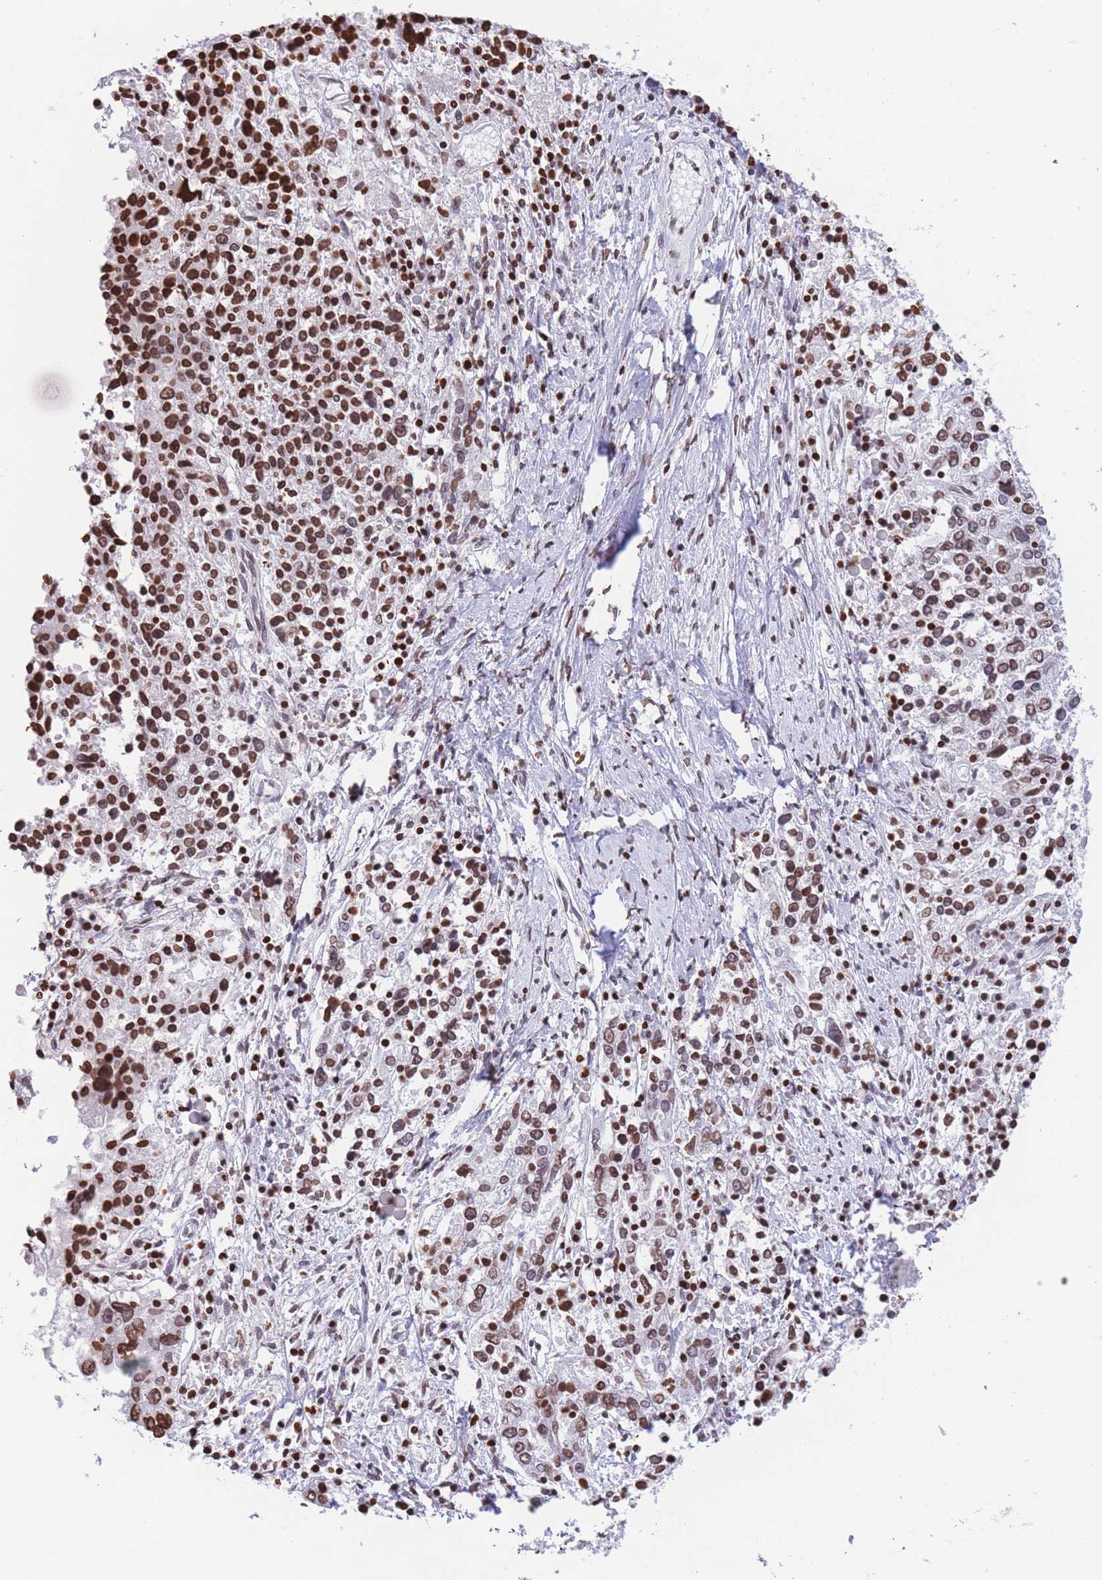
{"staining": {"intensity": "moderate", "quantity": ">75%", "location": "nuclear"}, "tissue": "ovarian cancer", "cell_type": "Tumor cells", "image_type": "cancer", "snomed": [{"axis": "morphology", "description": "Carcinoma, endometroid"}, {"axis": "topography", "description": "Ovary"}], "caption": "This is an image of IHC staining of endometroid carcinoma (ovarian), which shows moderate positivity in the nuclear of tumor cells.", "gene": "H2BC11", "patient": {"sex": "female", "age": 62}}